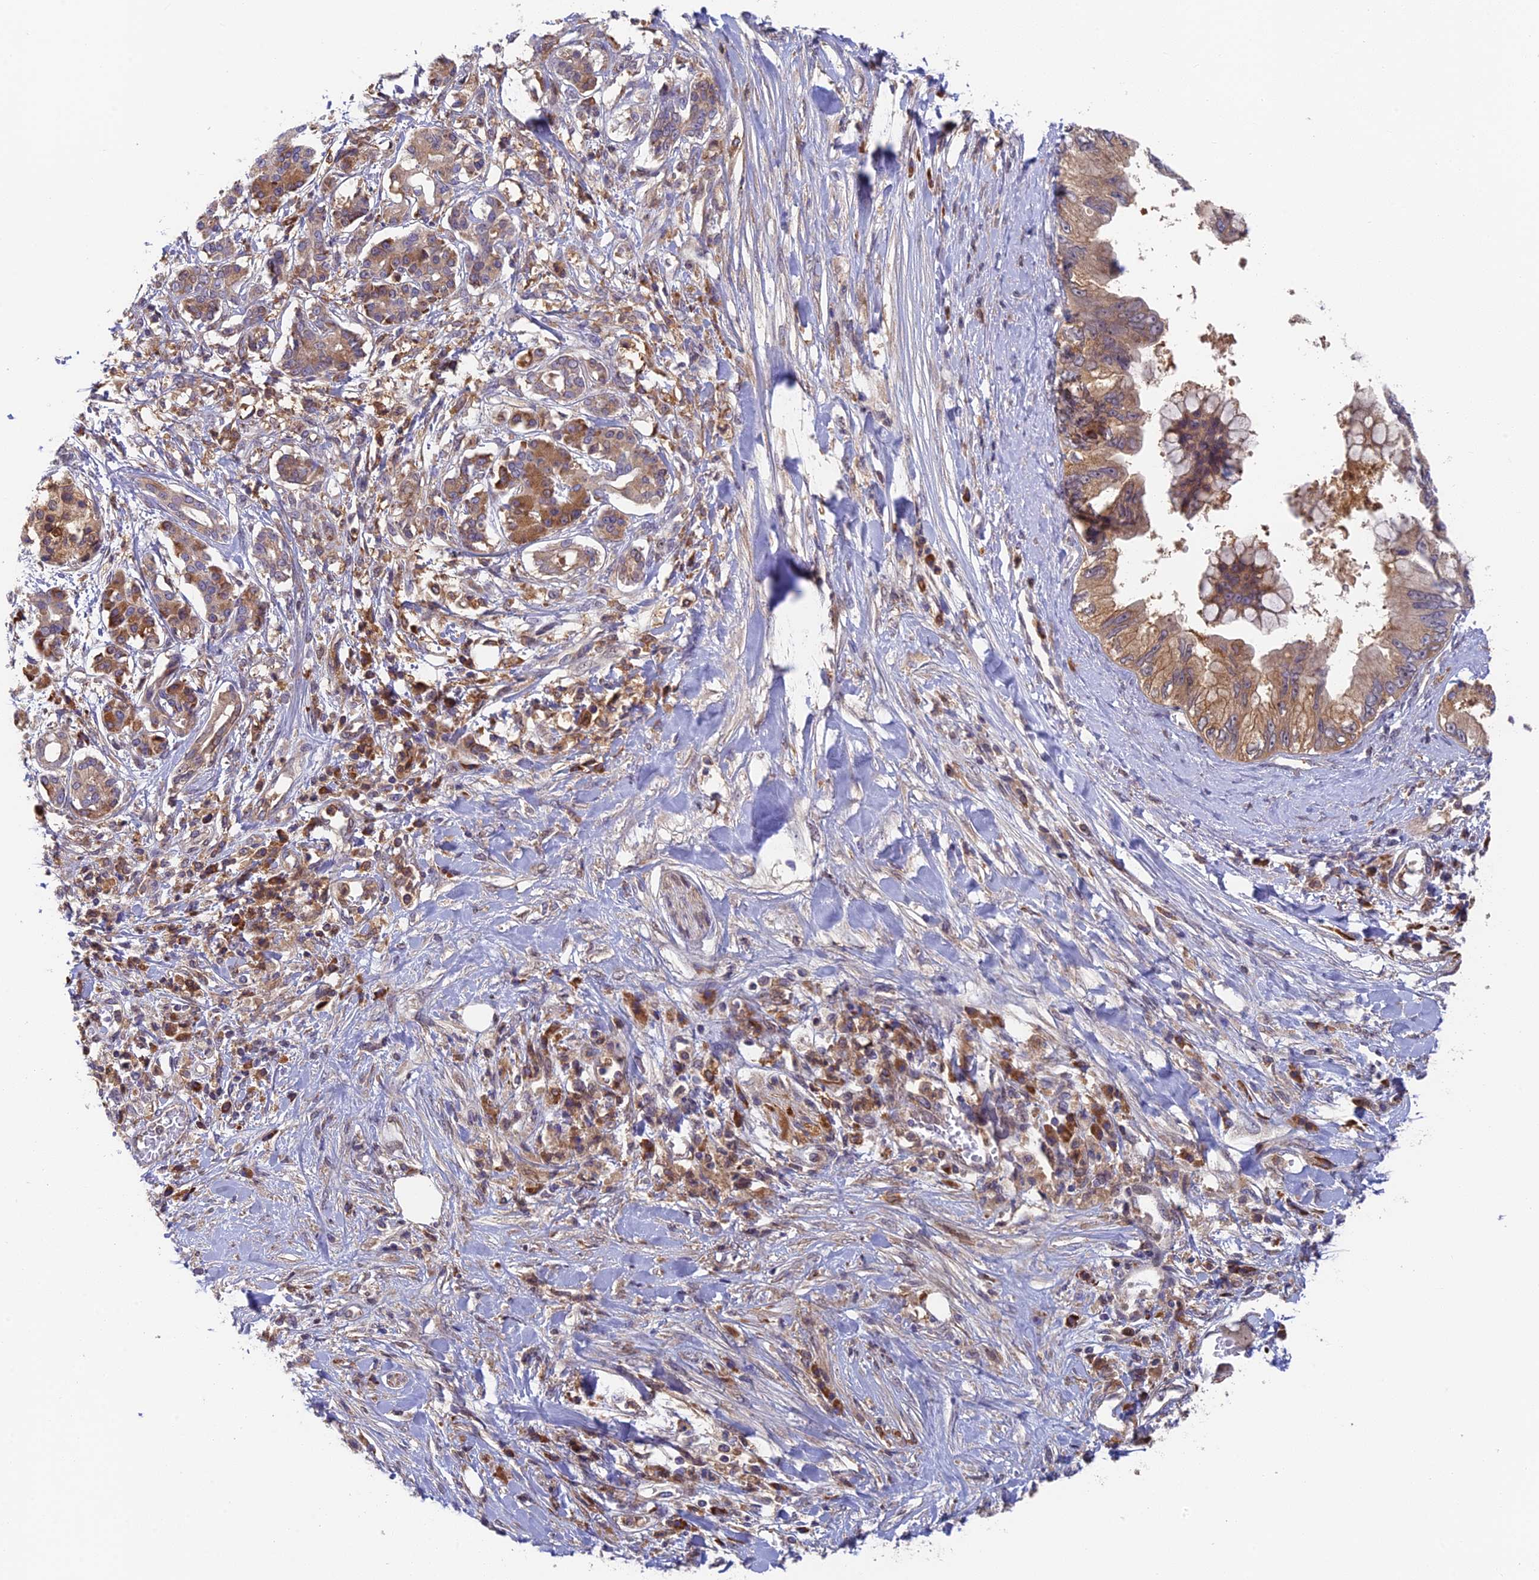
{"staining": {"intensity": "moderate", "quantity": ">75%", "location": "cytoplasmic/membranous"}, "tissue": "pancreatic cancer", "cell_type": "Tumor cells", "image_type": "cancer", "snomed": [{"axis": "morphology", "description": "Adenocarcinoma, NOS"}, {"axis": "topography", "description": "Pancreas"}], "caption": "This is a micrograph of IHC staining of pancreatic cancer (adenocarcinoma), which shows moderate positivity in the cytoplasmic/membranous of tumor cells.", "gene": "IPO5", "patient": {"sex": "female", "age": 56}}